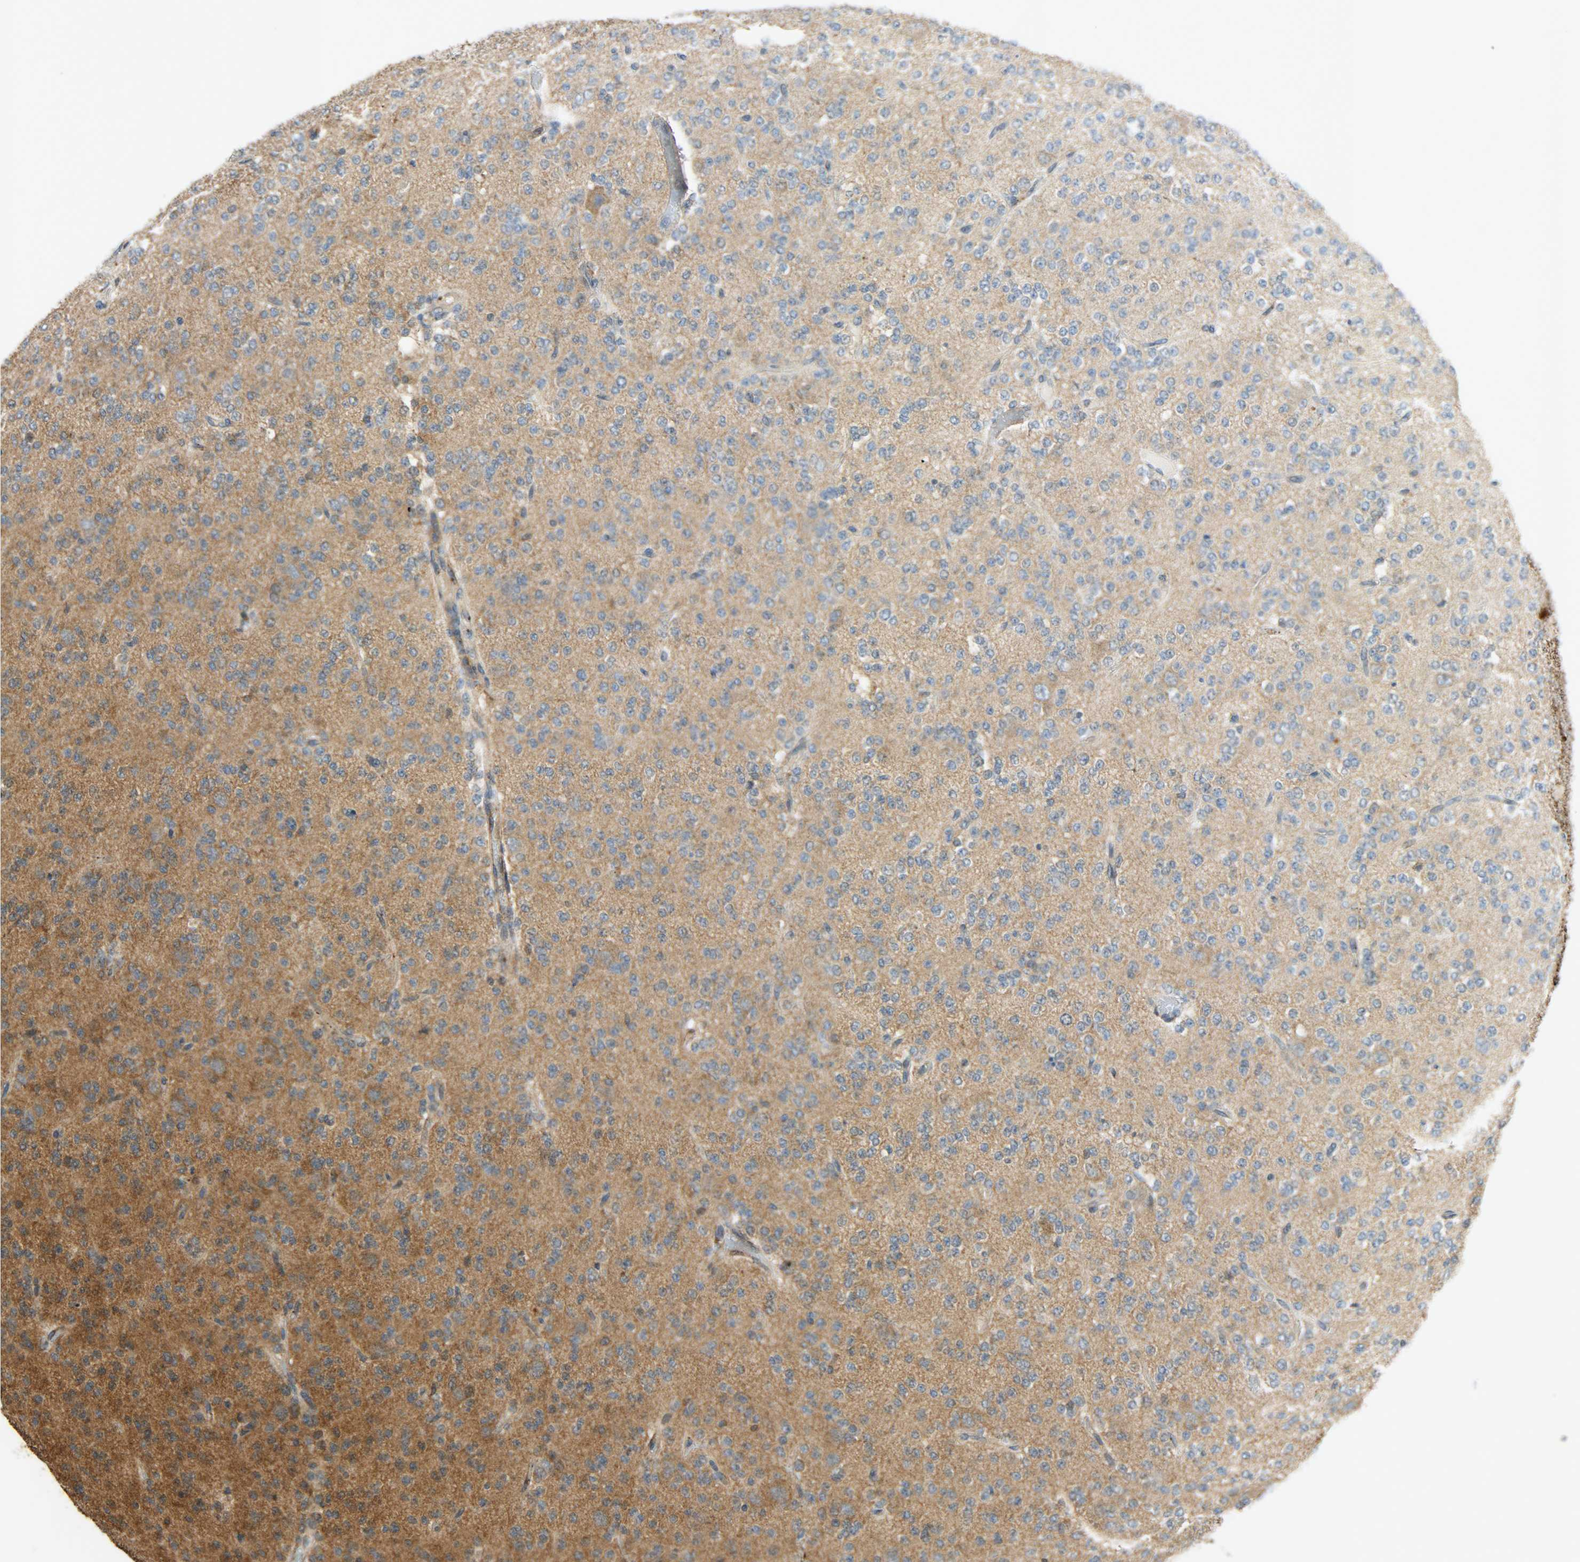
{"staining": {"intensity": "moderate", "quantity": "25%-75%", "location": "cytoplasmic/membranous"}, "tissue": "glioma", "cell_type": "Tumor cells", "image_type": "cancer", "snomed": [{"axis": "morphology", "description": "Glioma, malignant, Low grade"}, {"axis": "topography", "description": "Brain"}], "caption": "This is a photomicrograph of immunohistochemistry (IHC) staining of glioma, which shows moderate expression in the cytoplasmic/membranous of tumor cells.", "gene": "GIT2", "patient": {"sex": "male", "age": 38}}